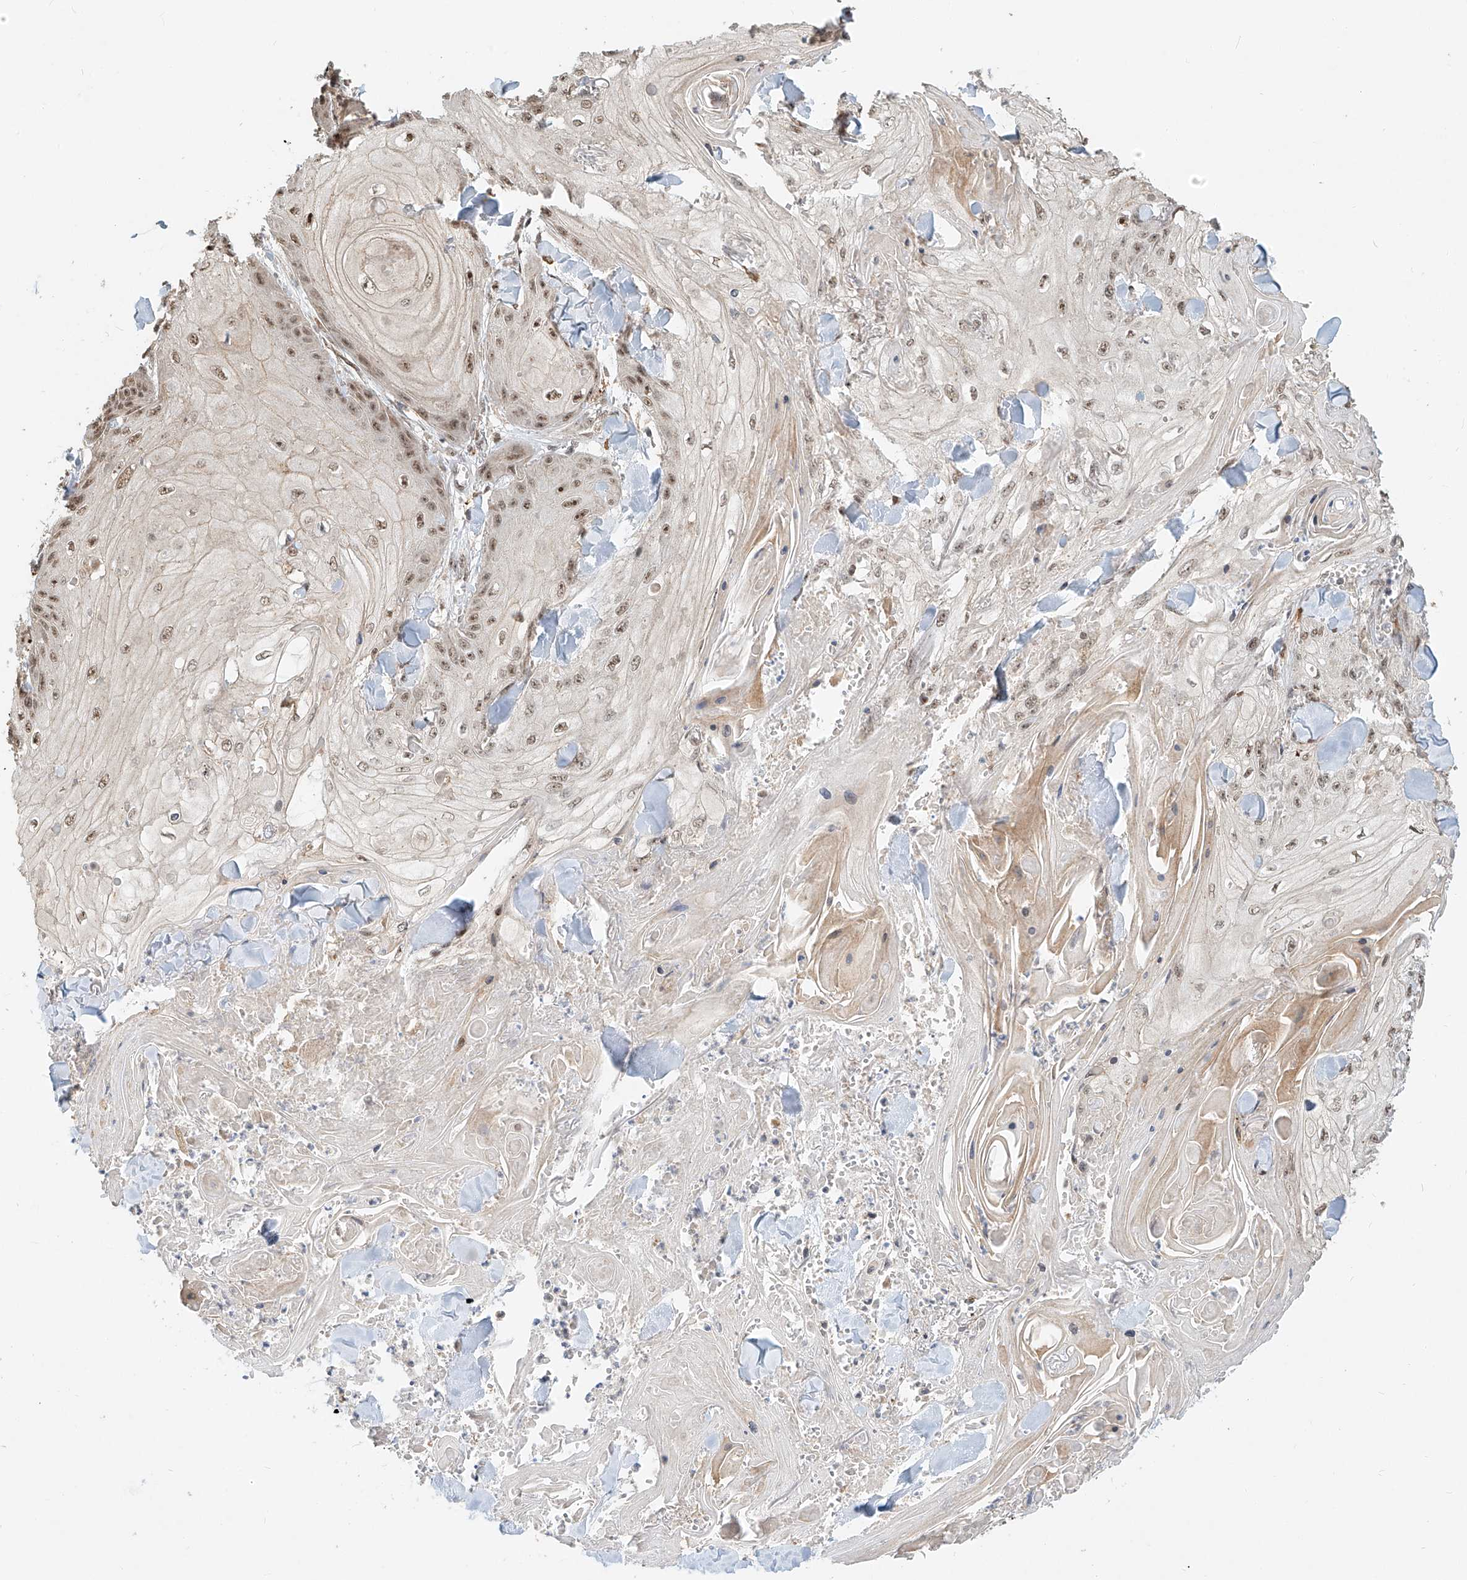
{"staining": {"intensity": "weak", "quantity": ">75%", "location": "nuclear"}, "tissue": "skin cancer", "cell_type": "Tumor cells", "image_type": "cancer", "snomed": [{"axis": "morphology", "description": "Squamous cell carcinoma, NOS"}, {"axis": "topography", "description": "Skin"}], "caption": "Skin cancer (squamous cell carcinoma) stained for a protein displays weak nuclear positivity in tumor cells. (DAB (3,3'-diaminobenzidine) IHC, brown staining for protein, blue staining for nuclei).", "gene": "SYTL3", "patient": {"sex": "male", "age": 74}}